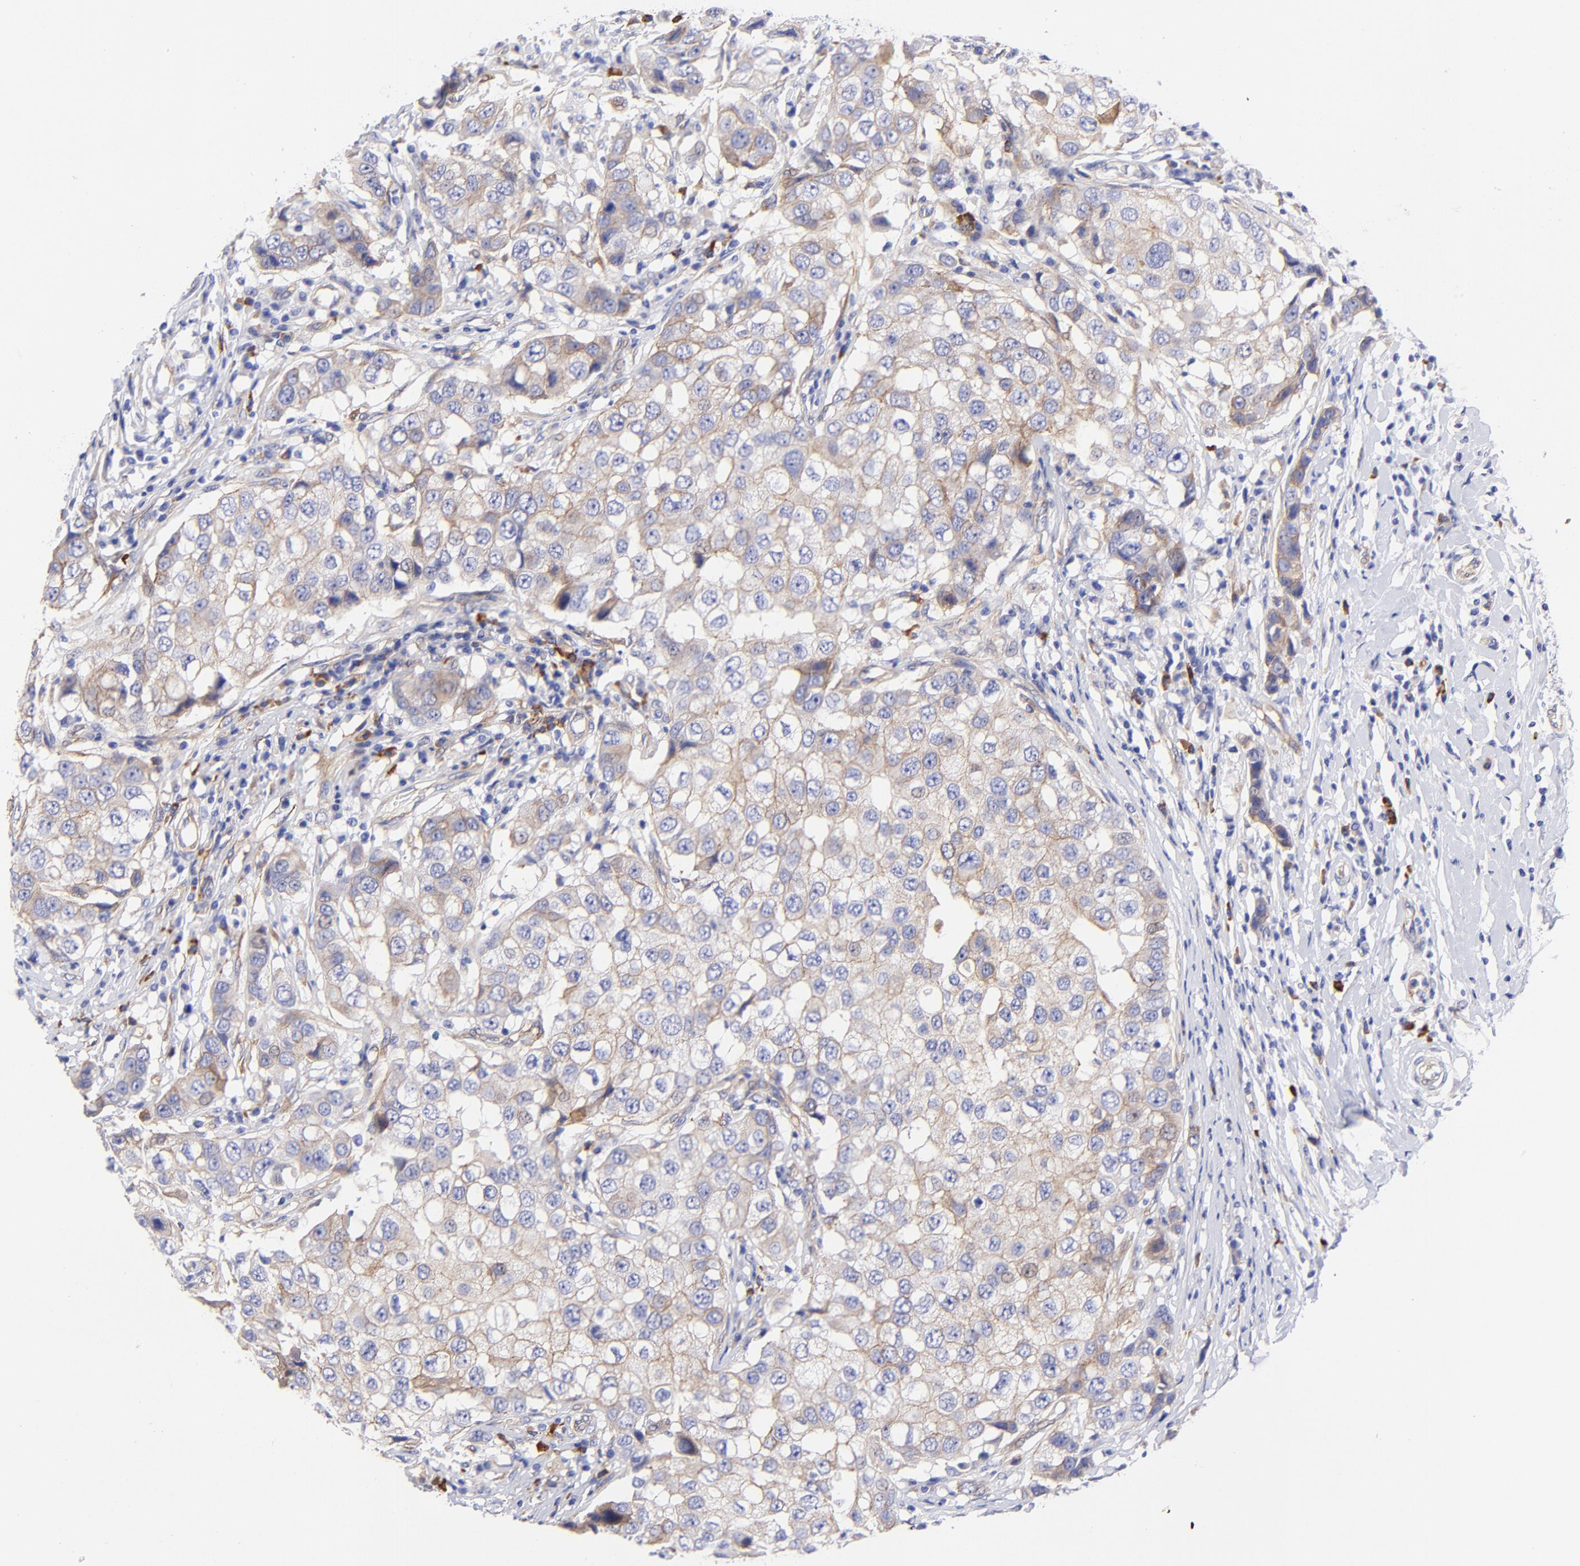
{"staining": {"intensity": "moderate", "quantity": "25%-75%", "location": "cytoplasmic/membranous"}, "tissue": "breast cancer", "cell_type": "Tumor cells", "image_type": "cancer", "snomed": [{"axis": "morphology", "description": "Duct carcinoma"}, {"axis": "topography", "description": "Breast"}], "caption": "The photomicrograph demonstrates a brown stain indicating the presence of a protein in the cytoplasmic/membranous of tumor cells in breast invasive ductal carcinoma.", "gene": "PPFIBP1", "patient": {"sex": "female", "age": 27}}